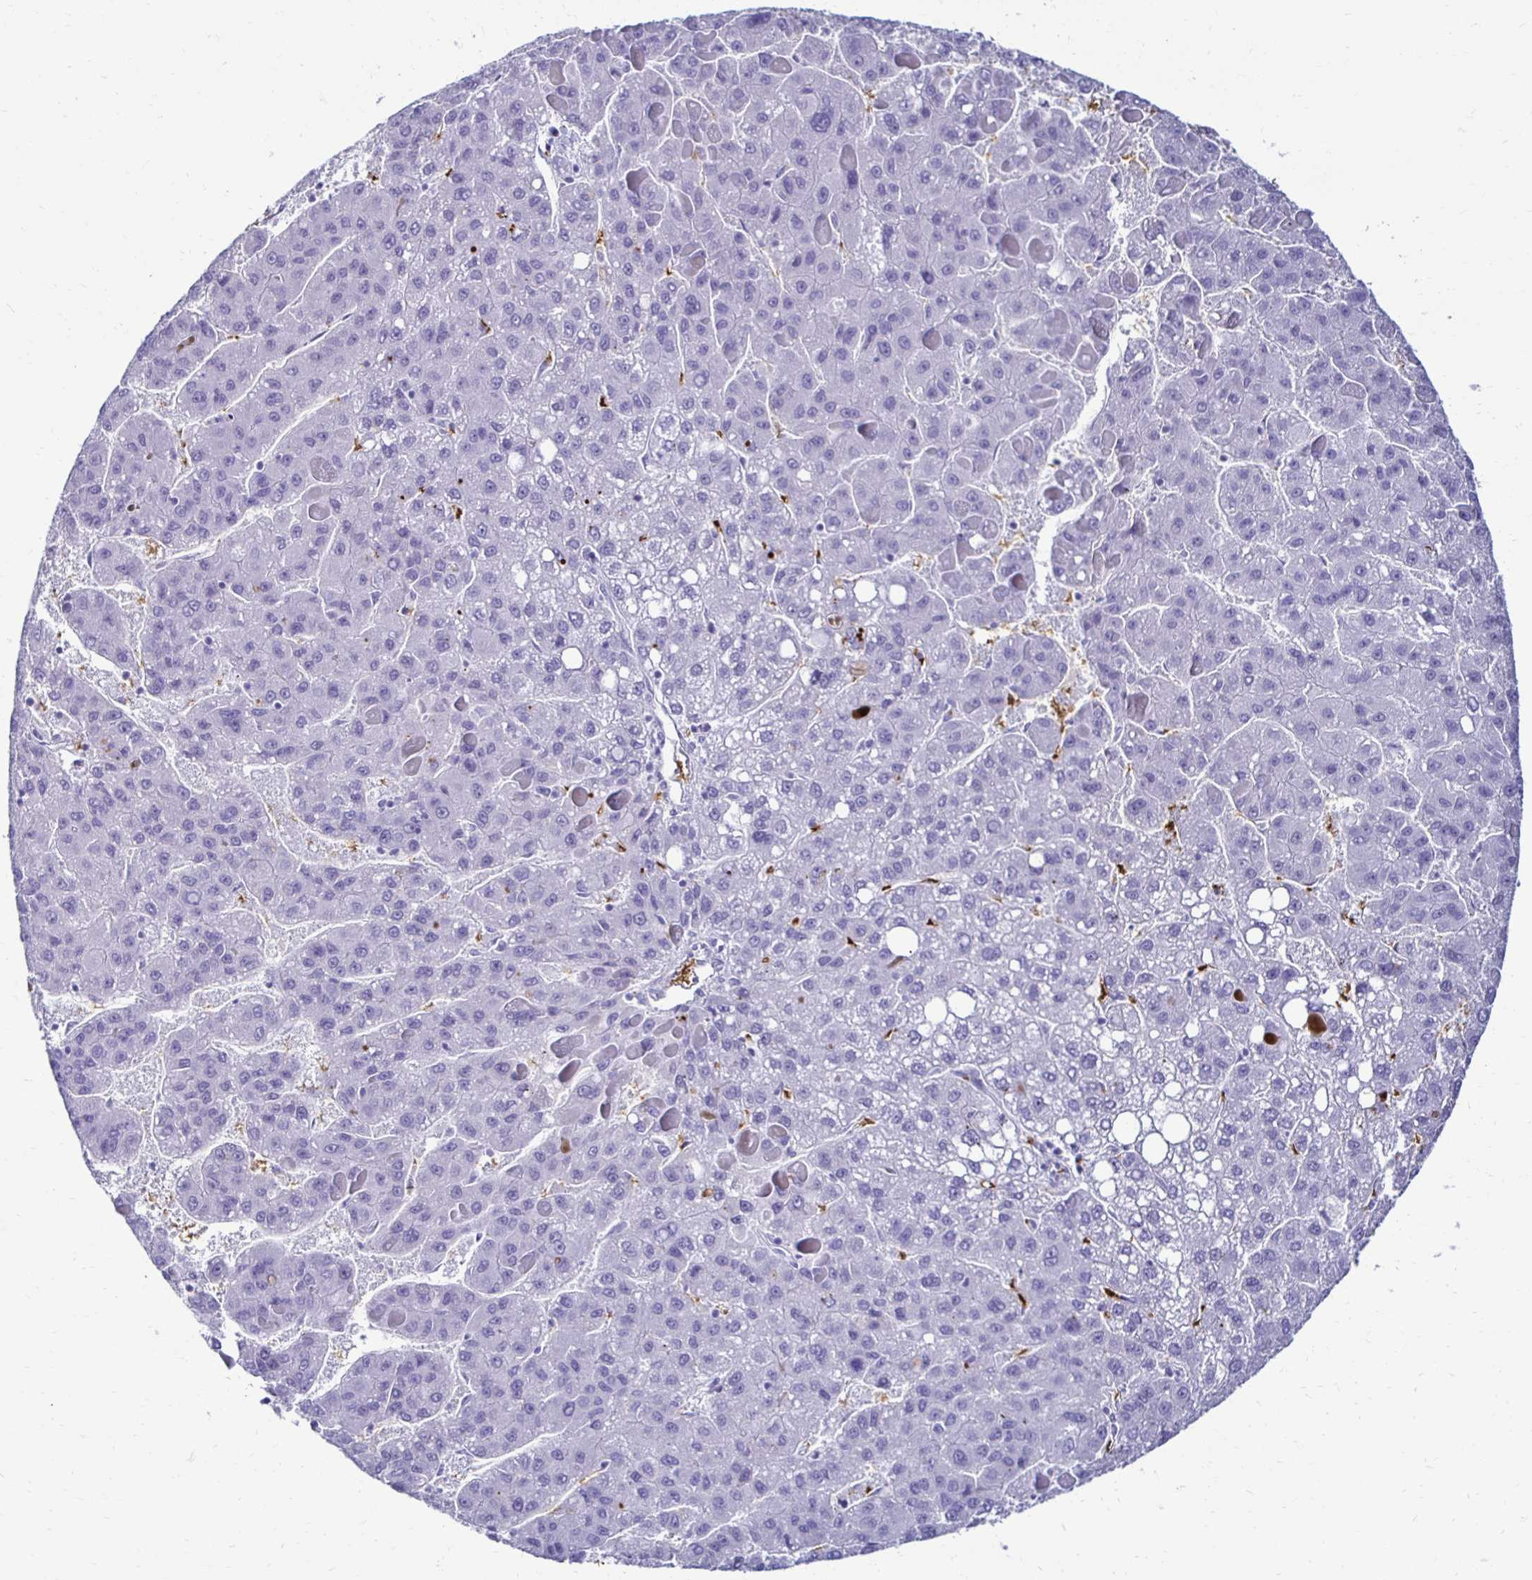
{"staining": {"intensity": "negative", "quantity": "none", "location": "none"}, "tissue": "liver cancer", "cell_type": "Tumor cells", "image_type": "cancer", "snomed": [{"axis": "morphology", "description": "Carcinoma, Hepatocellular, NOS"}, {"axis": "topography", "description": "Liver"}], "caption": "Liver hepatocellular carcinoma was stained to show a protein in brown. There is no significant expression in tumor cells. (DAB immunohistochemistry (IHC) visualized using brightfield microscopy, high magnification).", "gene": "RHBDL3", "patient": {"sex": "female", "age": 82}}